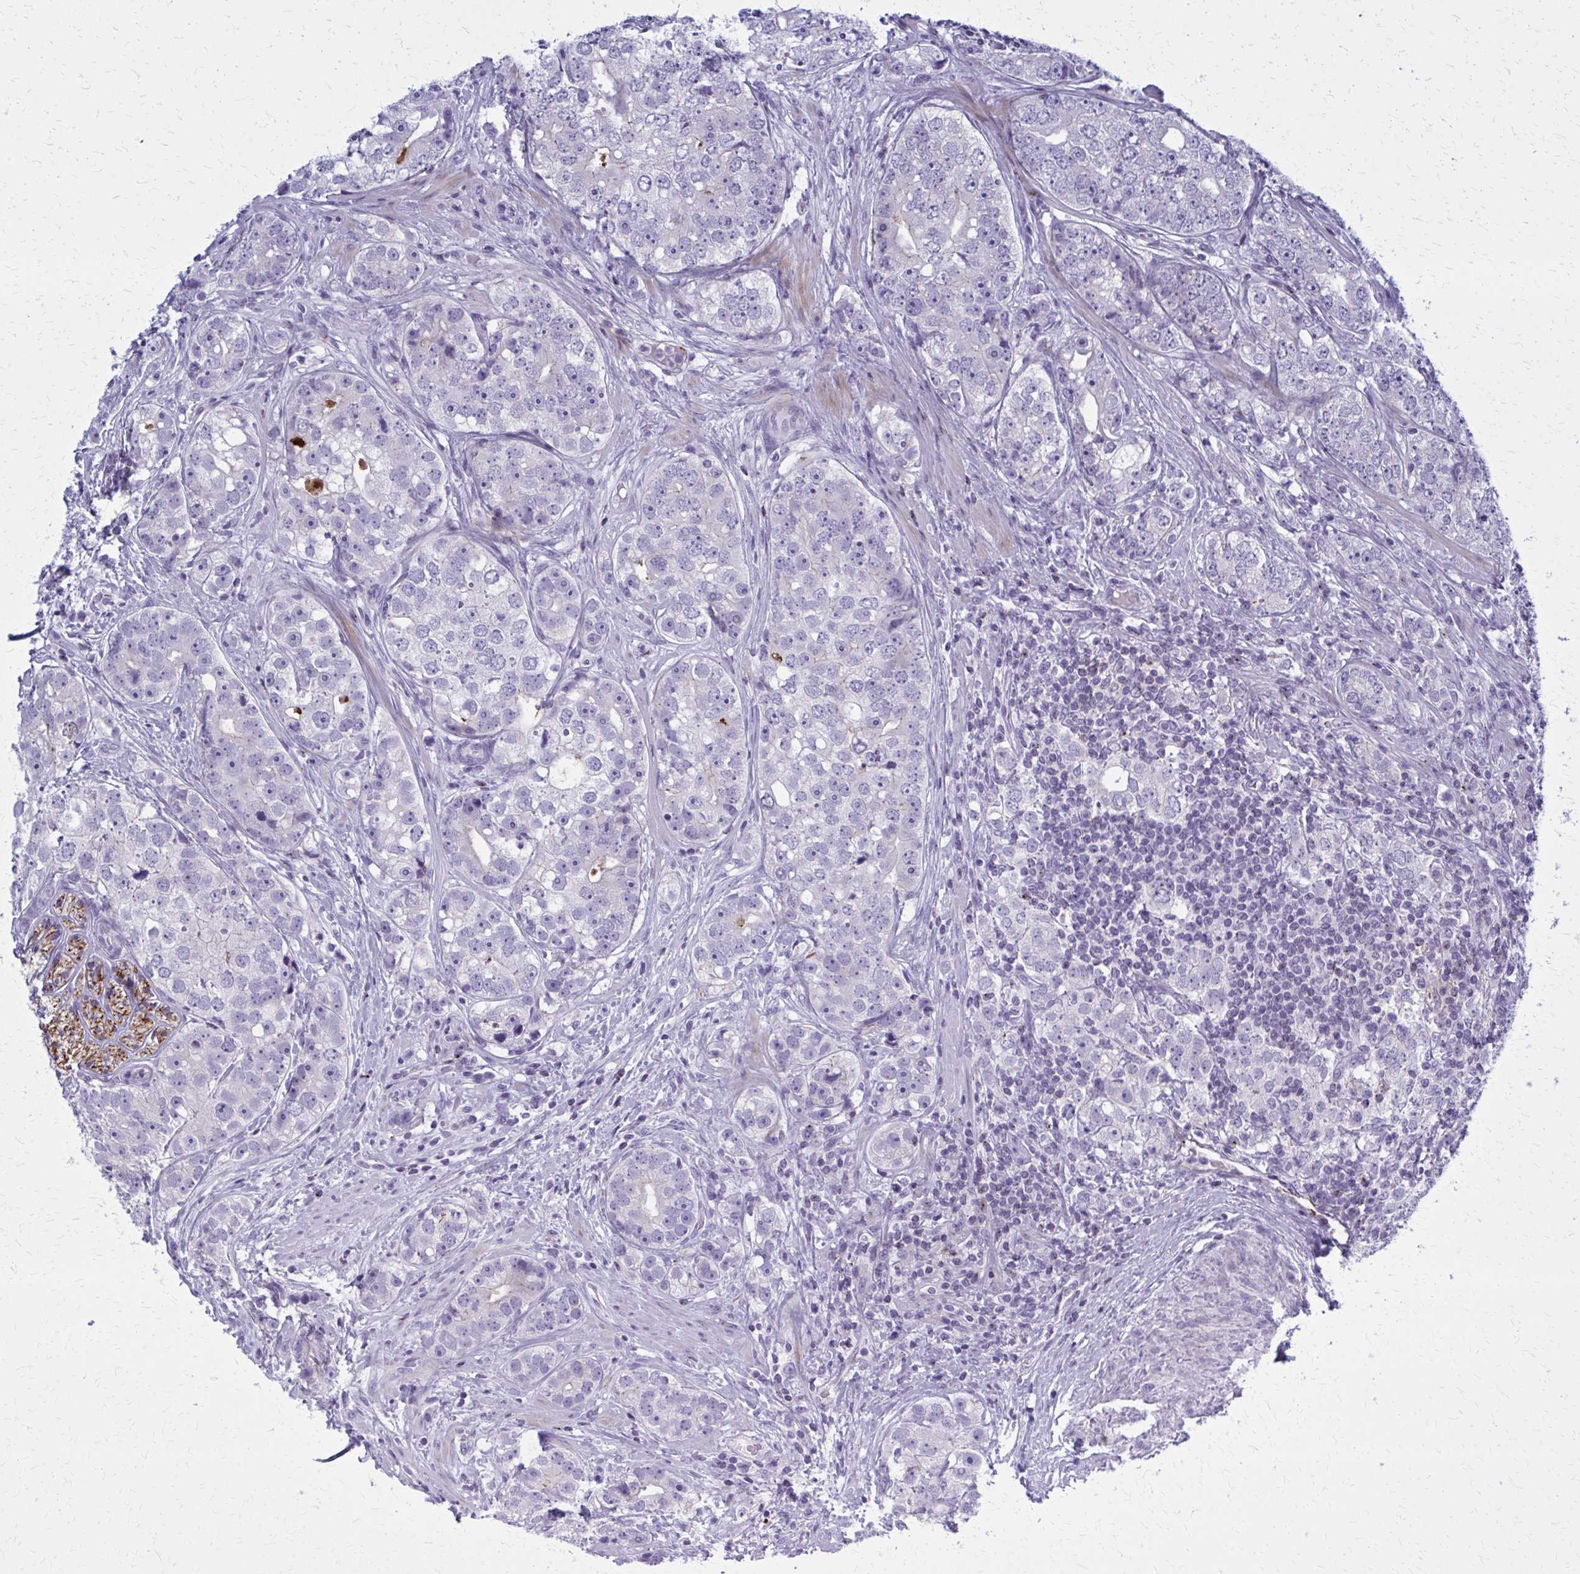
{"staining": {"intensity": "negative", "quantity": "none", "location": "none"}, "tissue": "prostate cancer", "cell_type": "Tumor cells", "image_type": "cancer", "snomed": [{"axis": "morphology", "description": "Adenocarcinoma, High grade"}, {"axis": "topography", "description": "Prostate"}], "caption": "This is a image of immunohistochemistry staining of high-grade adenocarcinoma (prostate), which shows no positivity in tumor cells.", "gene": "PEDS1", "patient": {"sex": "male", "age": 60}}